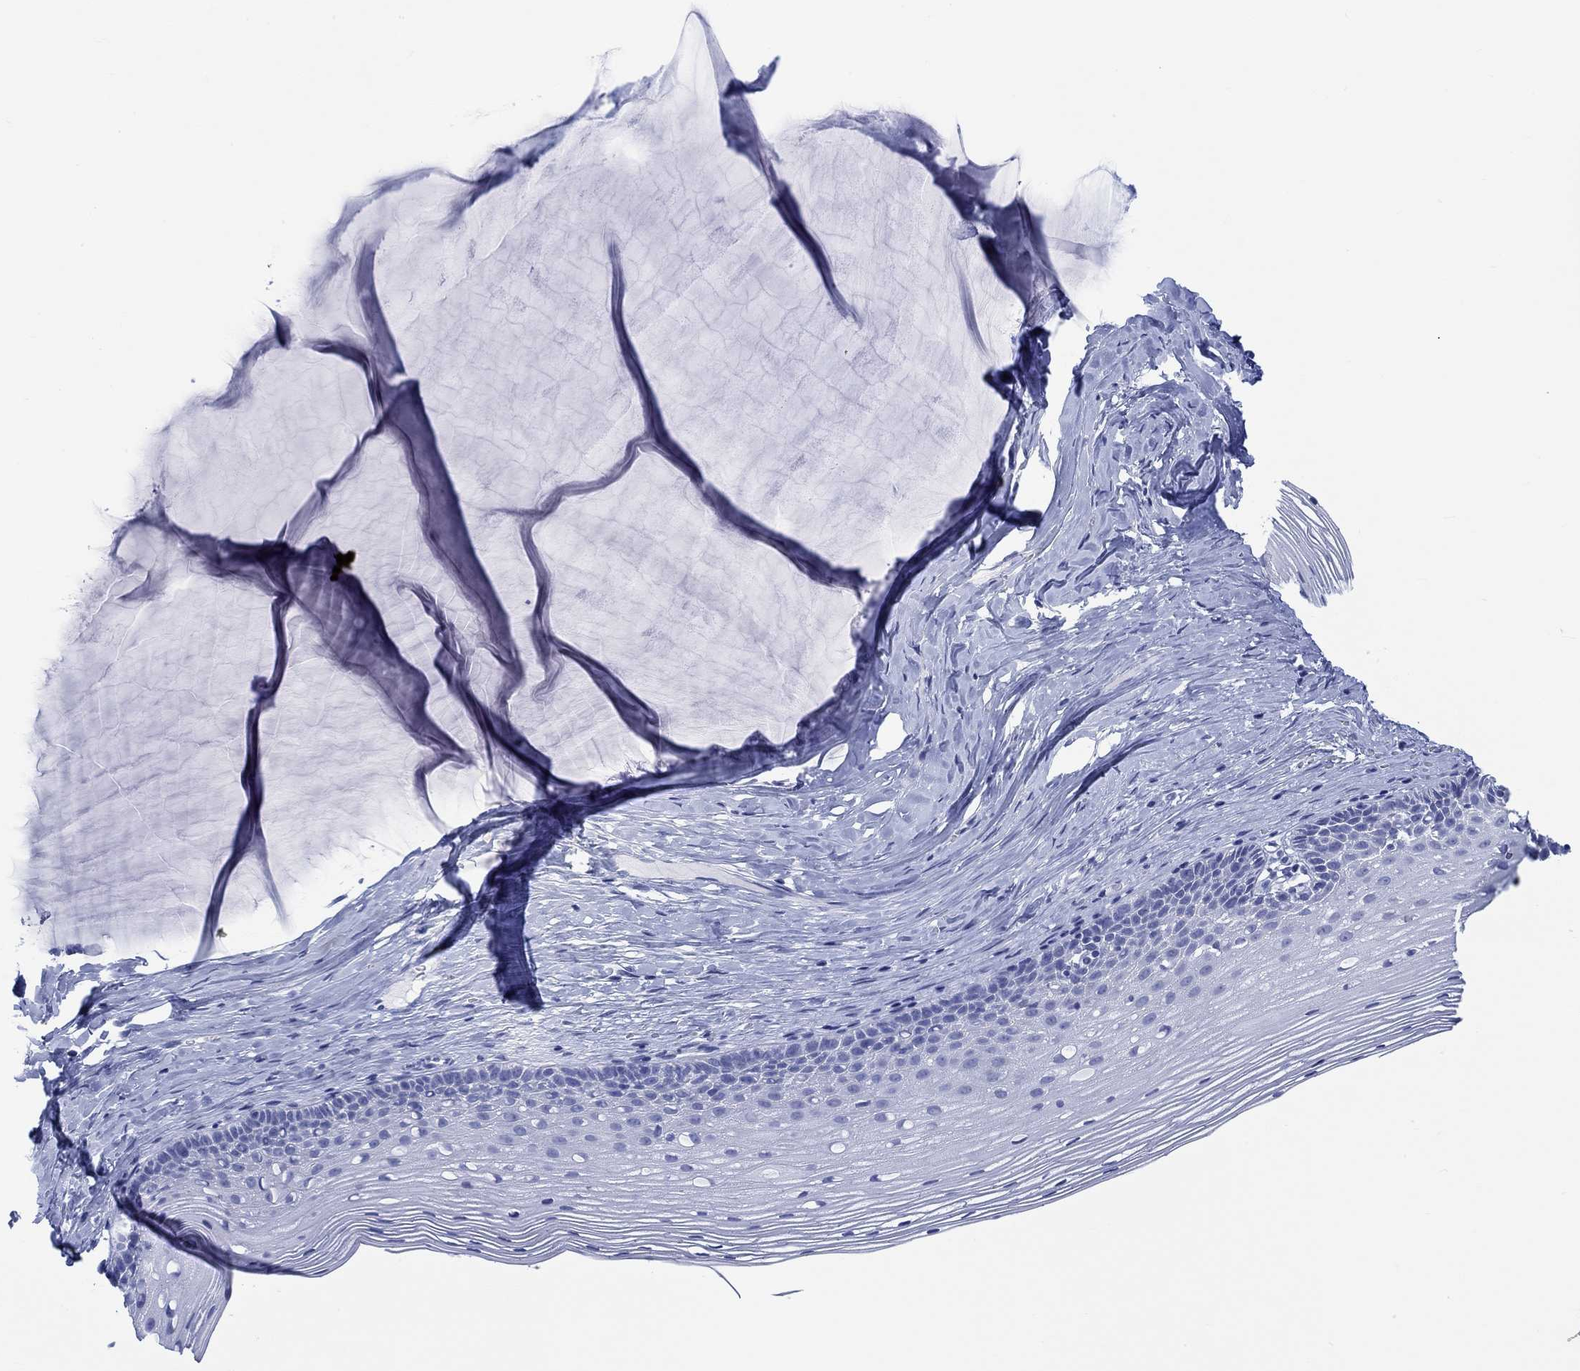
{"staining": {"intensity": "negative", "quantity": "none", "location": "none"}, "tissue": "cervix", "cell_type": "Glandular cells", "image_type": "normal", "snomed": [{"axis": "morphology", "description": "Normal tissue, NOS"}, {"axis": "topography", "description": "Cervix"}], "caption": "DAB (3,3'-diaminobenzidine) immunohistochemical staining of benign human cervix displays no significant expression in glandular cells.", "gene": "MSI1", "patient": {"sex": "female", "age": 40}}